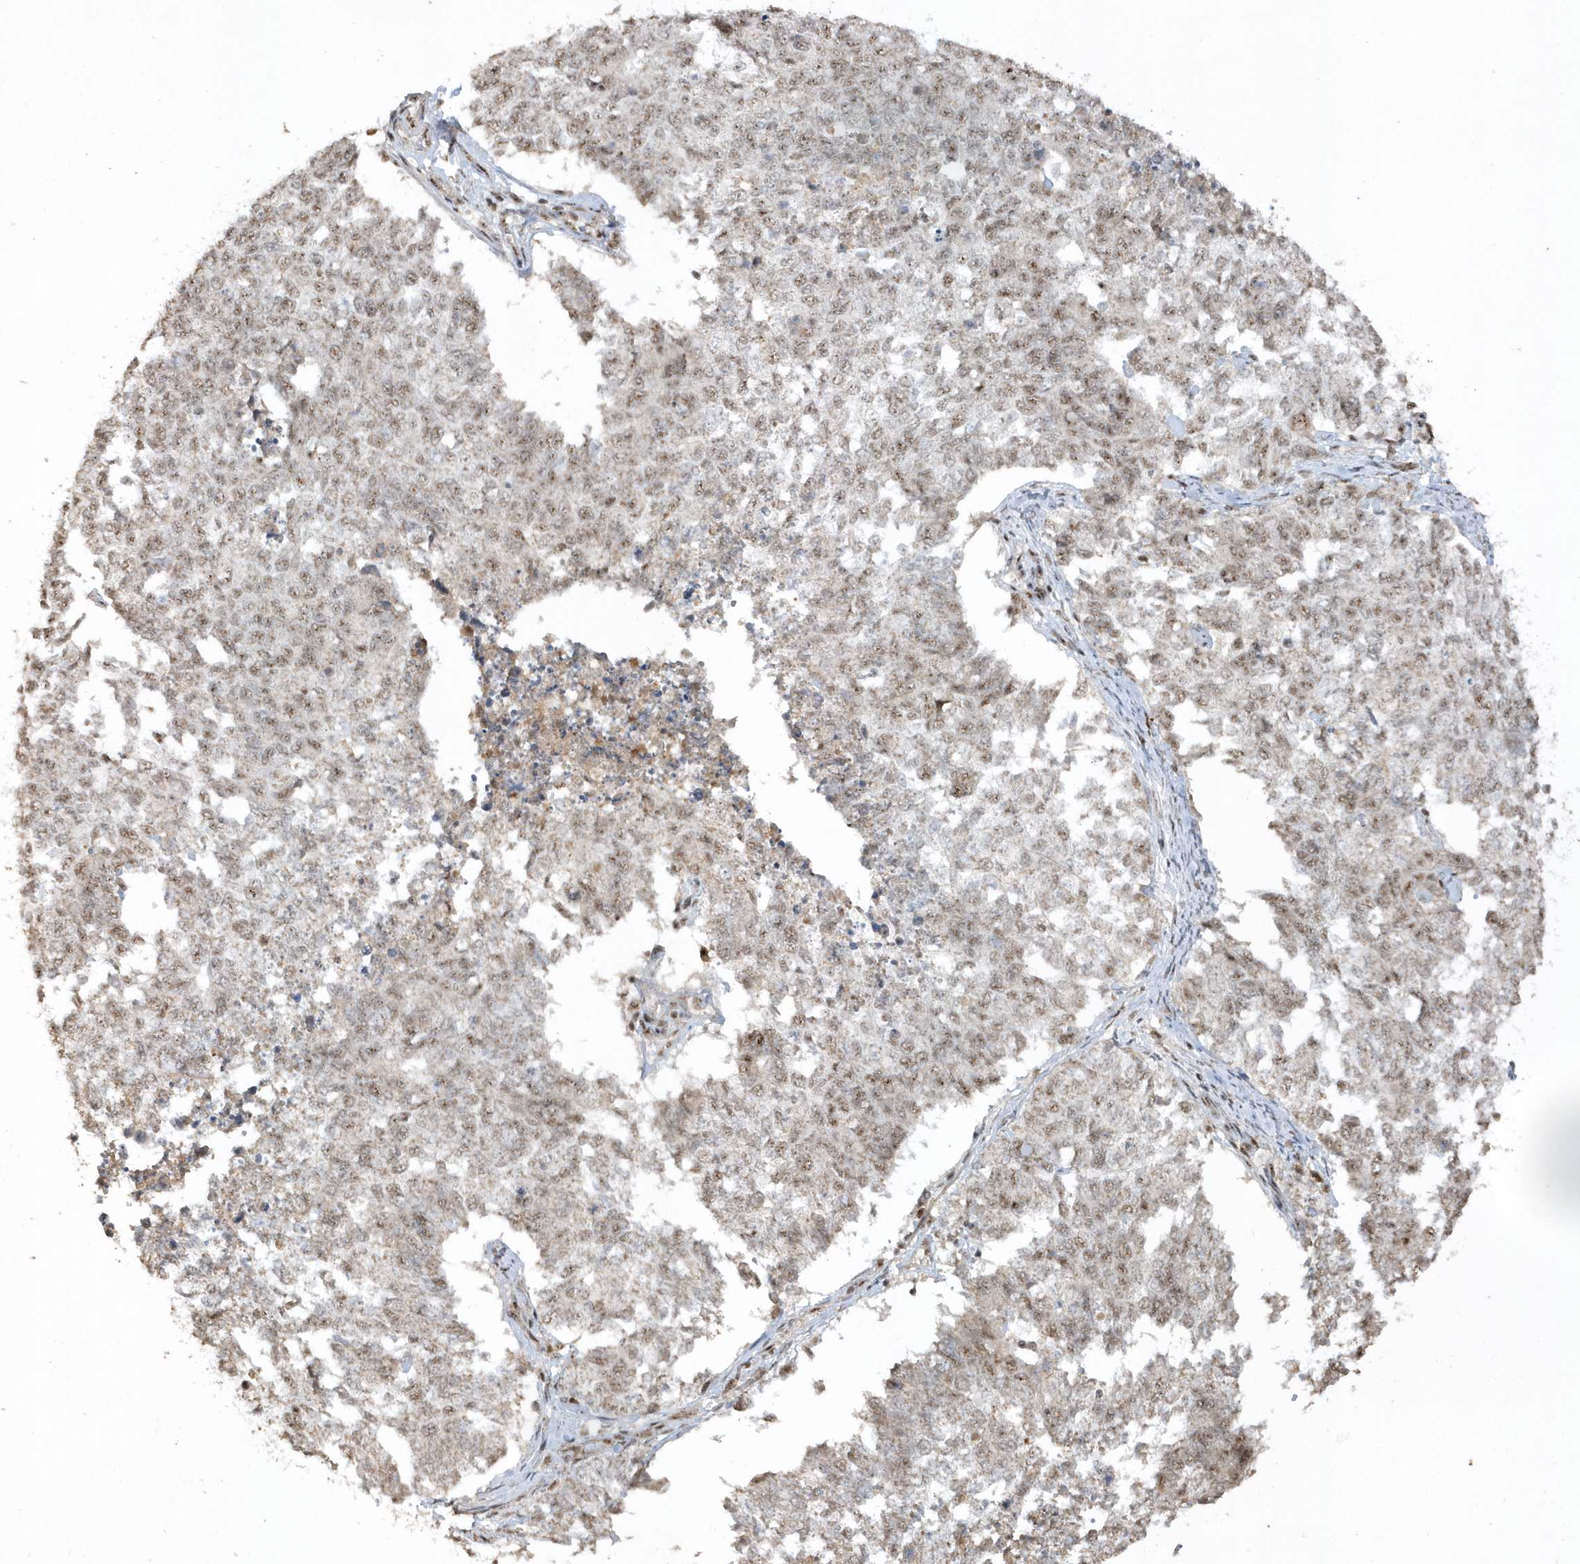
{"staining": {"intensity": "moderate", "quantity": ">75%", "location": "nuclear"}, "tissue": "cervical cancer", "cell_type": "Tumor cells", "image_type": "cancer", "snomed": [{"axis": "morphology", "description": "Squamous cell carcinoma, NOS"}, {"axis": "topography", "description": "Cervix"}], "caption": "Protein staining of cervical cancer (squamous cell carcinoma) tissue reveals moderate nuclear expression in approximately >75% of tumor cells.", "gene": "POLR3B", "patient": {"sex": "female", "age": 63}}